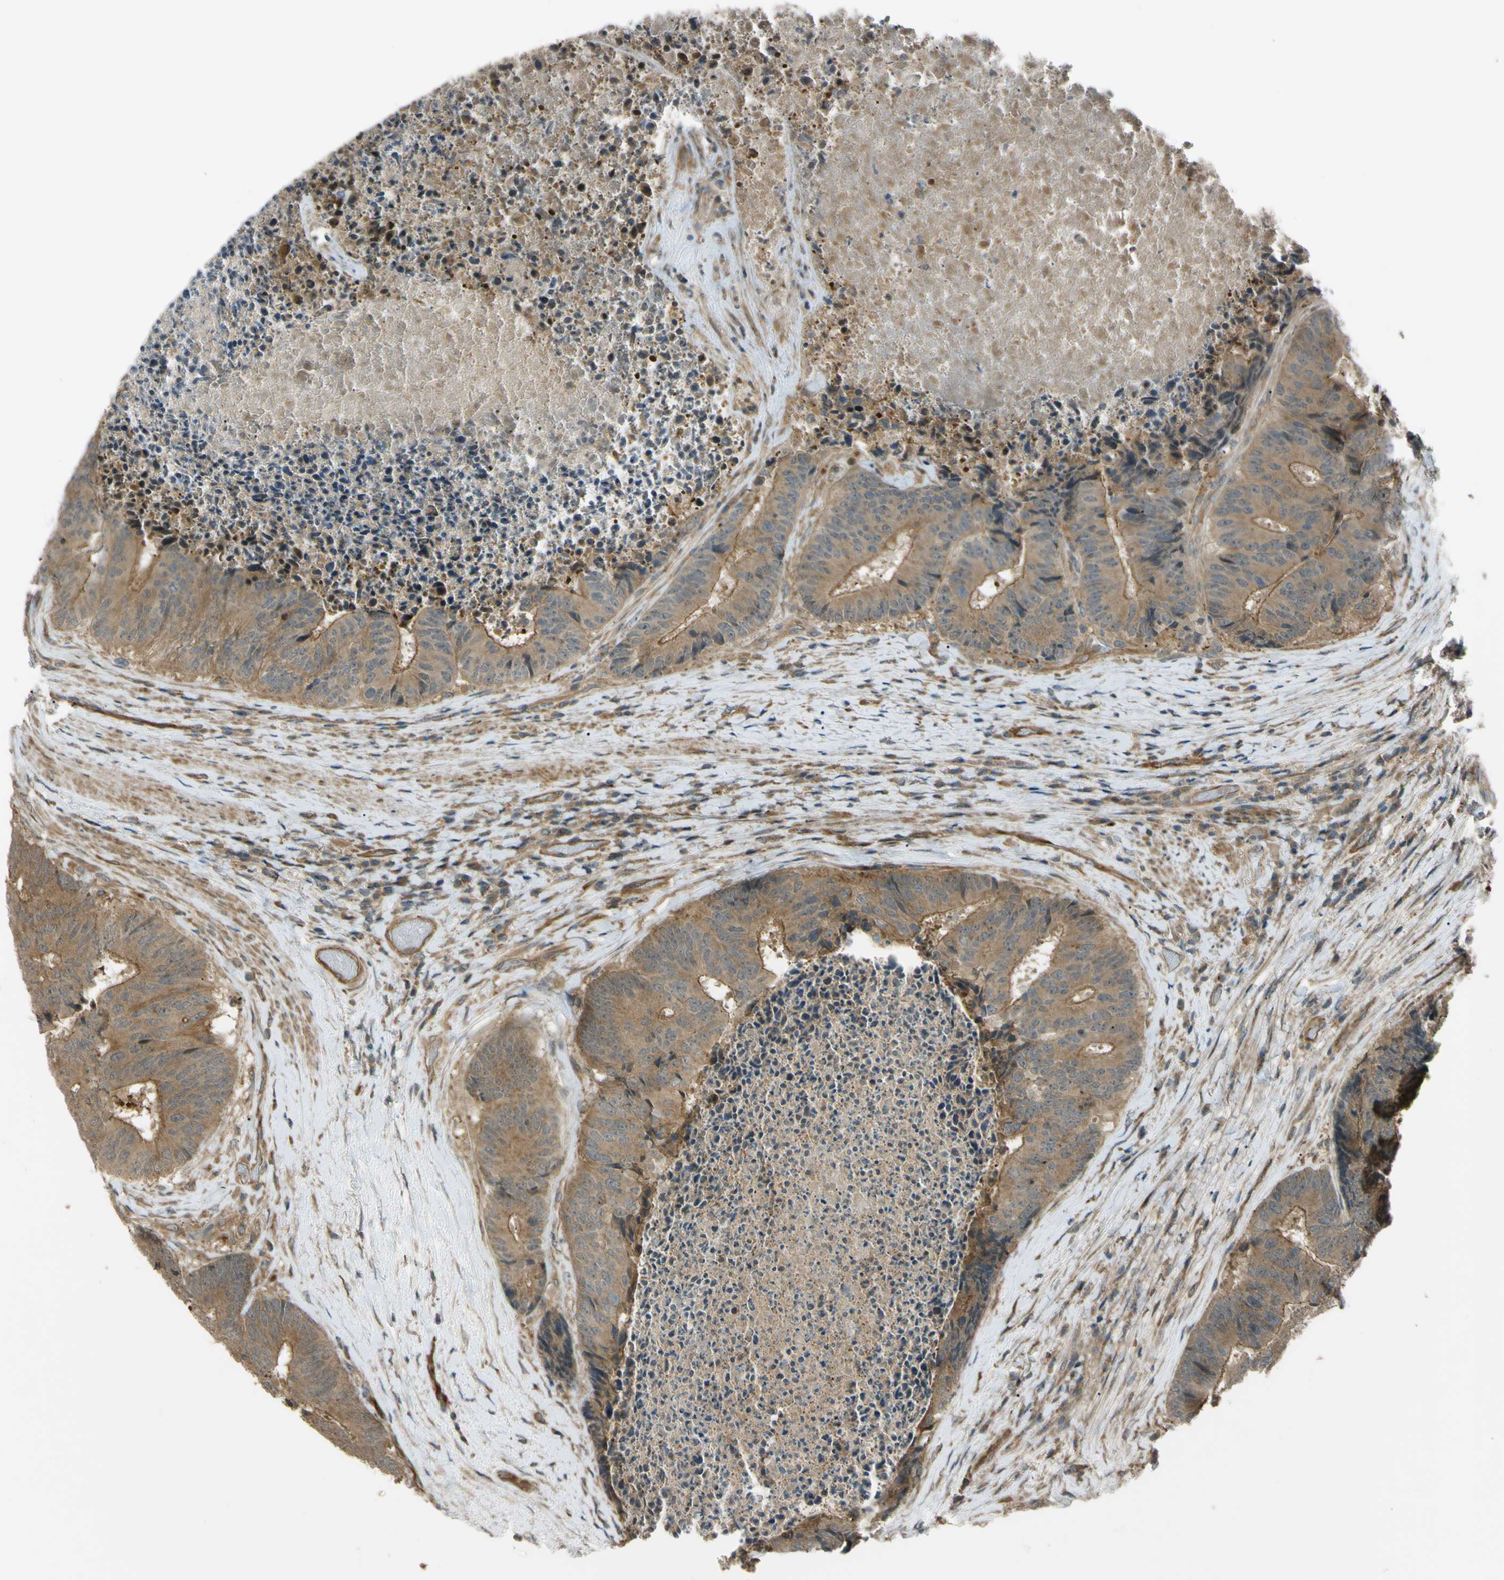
{"staining": {"intensity": "moderate", "quantity": ">75%", "location": "cytoplasmic/membranous"}, "tissue": "colorectal cancer", "cell_type": "Tumor cells", "image_type": "cancer", "snomed": [{"axis": "morphology", "description": "Adenocarcinoma, NOS"}, {"axis": "topography", "description": "Rectum"}], "caption": "IHC micrograph of neoplastic tissue: colorectal cancer stained using immunohistochemistry exhibits medium levels of moderate protein expression localized specifically in the cytoplasmic/membranous of tumor cells, appearing as a cytoplasmic/membranous brown color.", "gene": "FLII", "patient": {"sex": "male", "age": 72}}